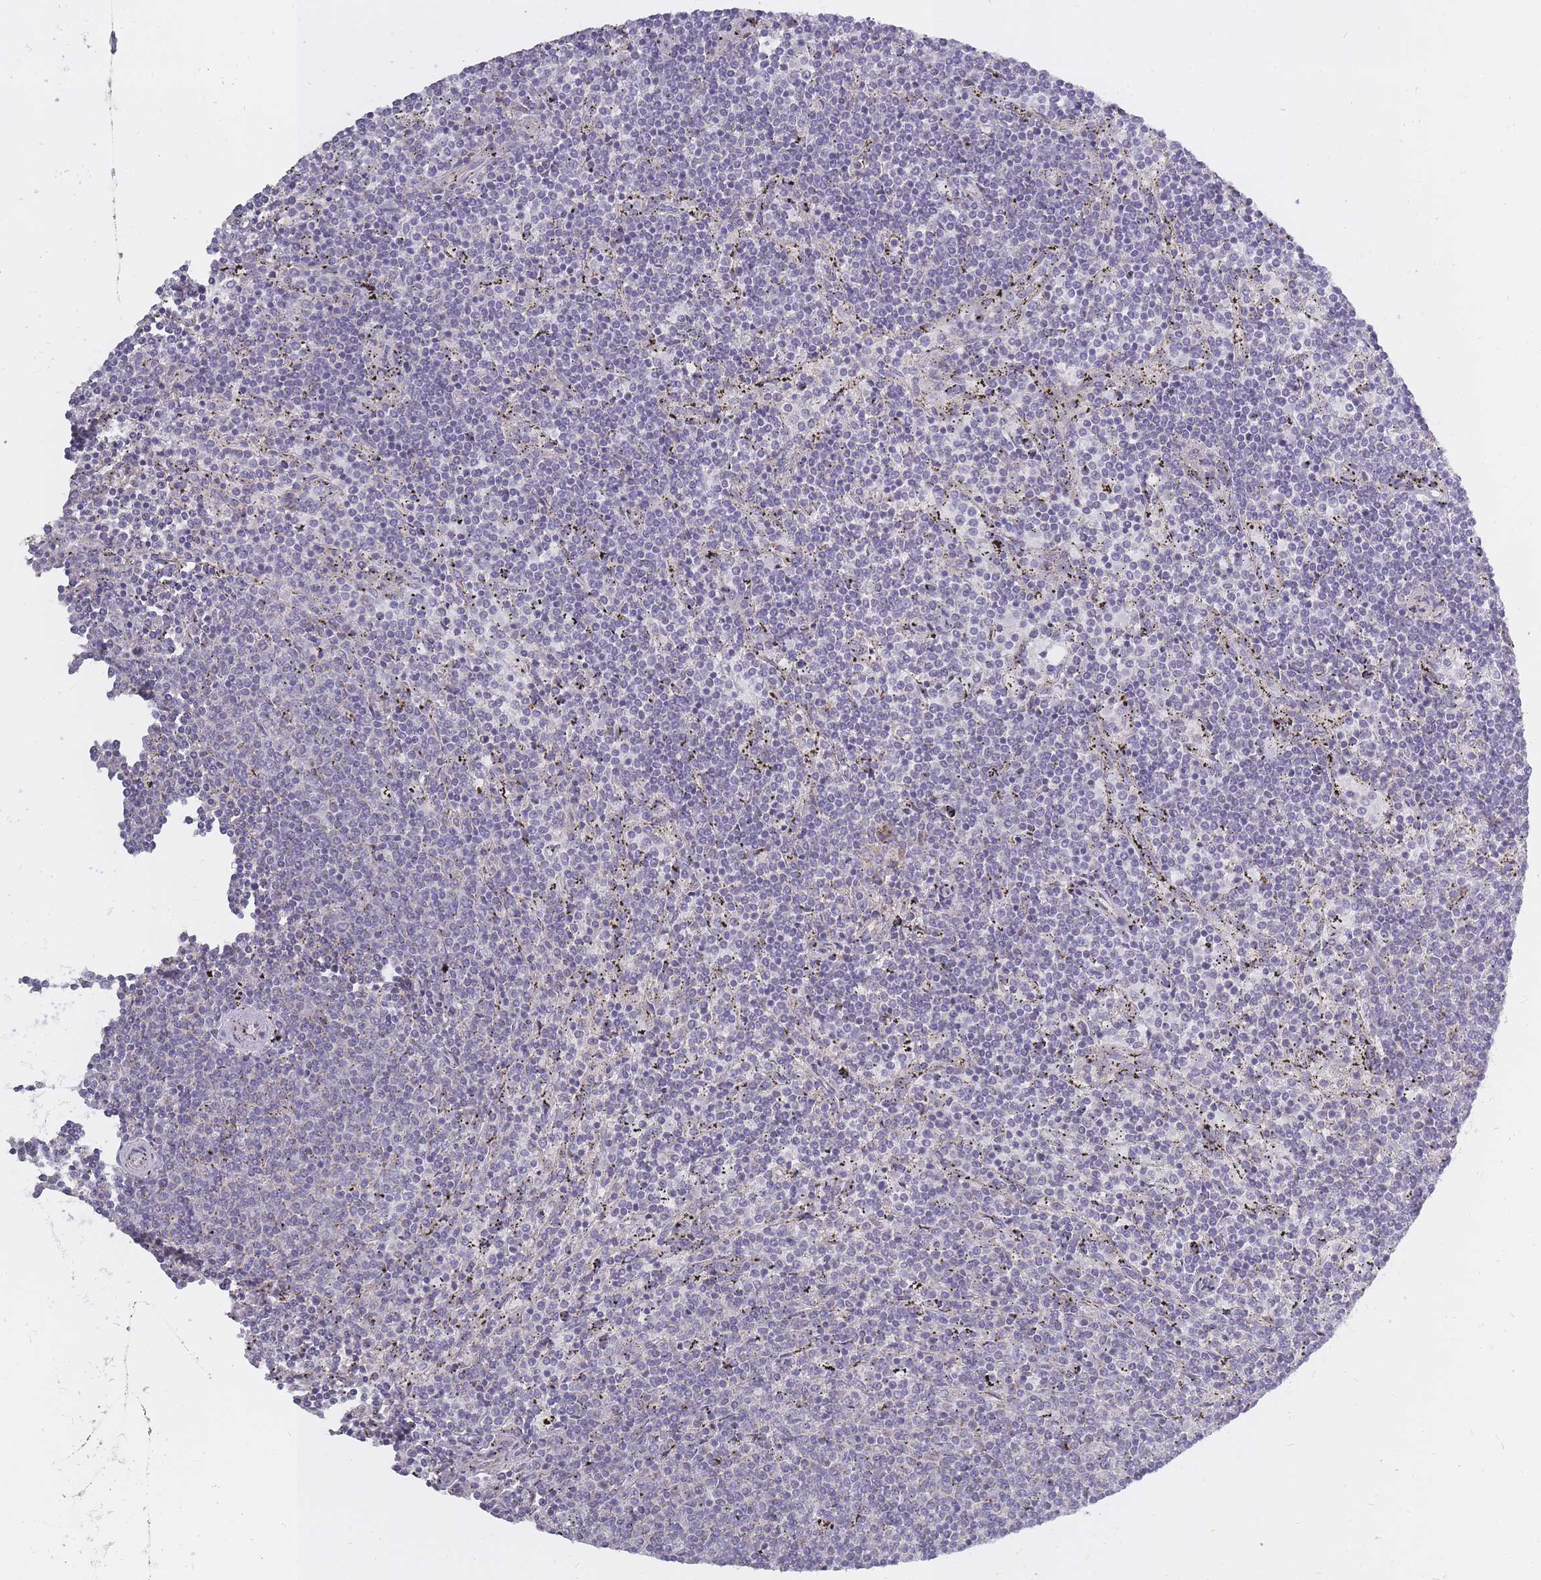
{"staining": {"intensity": "negative", "quantity": "none", "location": "none"}, "tissue": "lymphoma", "cell_type": "Tumor cells", "image_type": "cancer", "snomed": [{"axis": "morphology", "description": "Malignant lymphoma, non-Hodgkin's type, Low grade"}, {"axis": "topography", "description": "Spleen"}], "caption": "Lymphoma was stained to show a protein in brown. There is no significant staining in tumor cells.", "gene": "ALKBH4", "patient": {"sex": "female", "age": 50}}